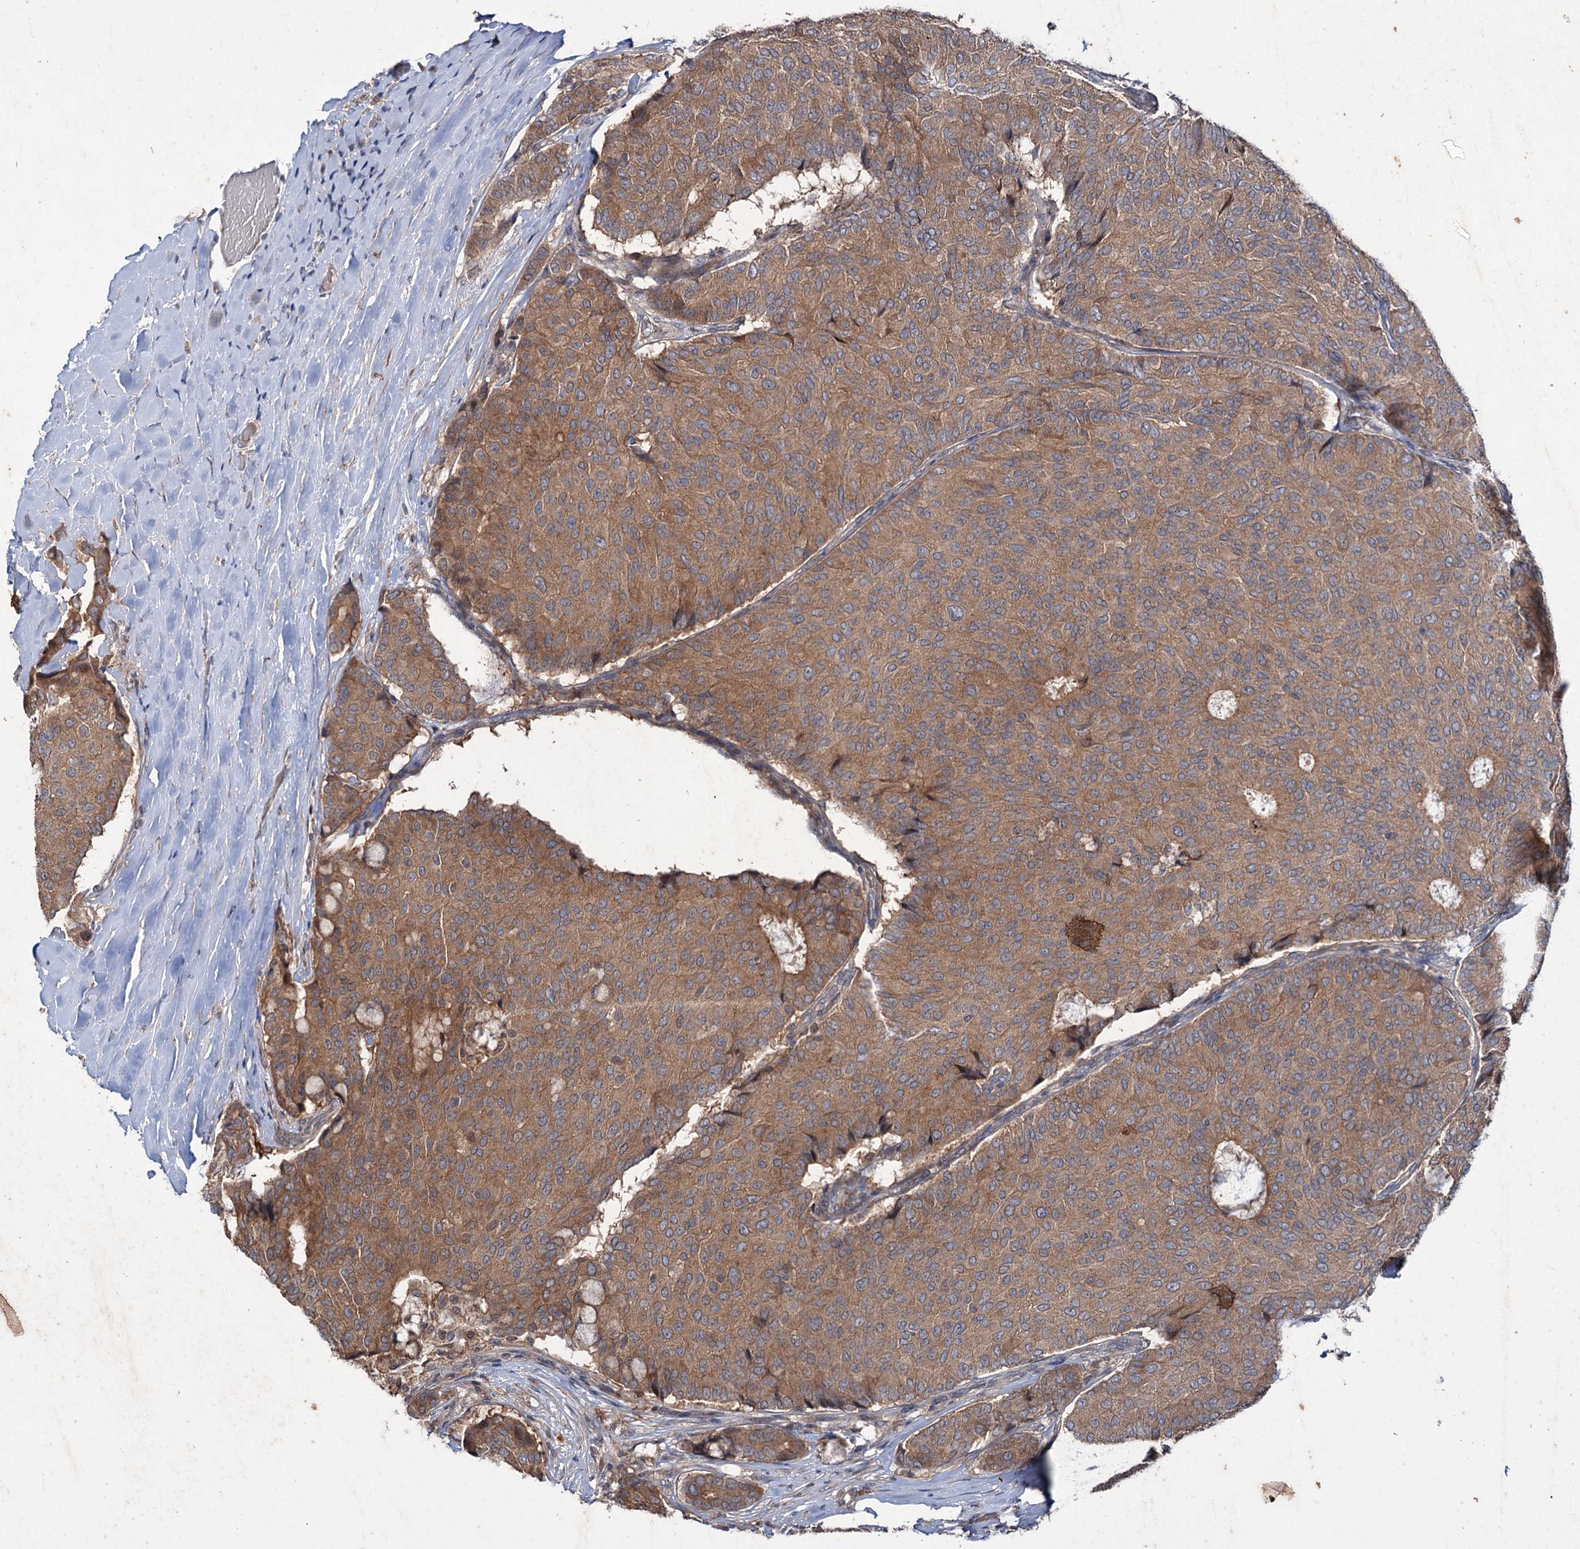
{"staining": {"intensity": "moderate", "quantity": ">75%", "location": "cytoplasmic/membranous"}, "tissue": "breast cancer", "cell_type": "Tumor cells", "image_type": "cancer", "snomed": [{"axis": "morphology", "description": "Duct carcinoma"}, {"axis": "topography", "description": "Breast"}], "caption": "Human breast intraductal carcinoma stained with a brown dye shows moderate cytoplasmic/membranous positive positivity in about >75% of tumor cells.", "gene": "PTPN3", "patient": {"sex": "female", "age": 75}}